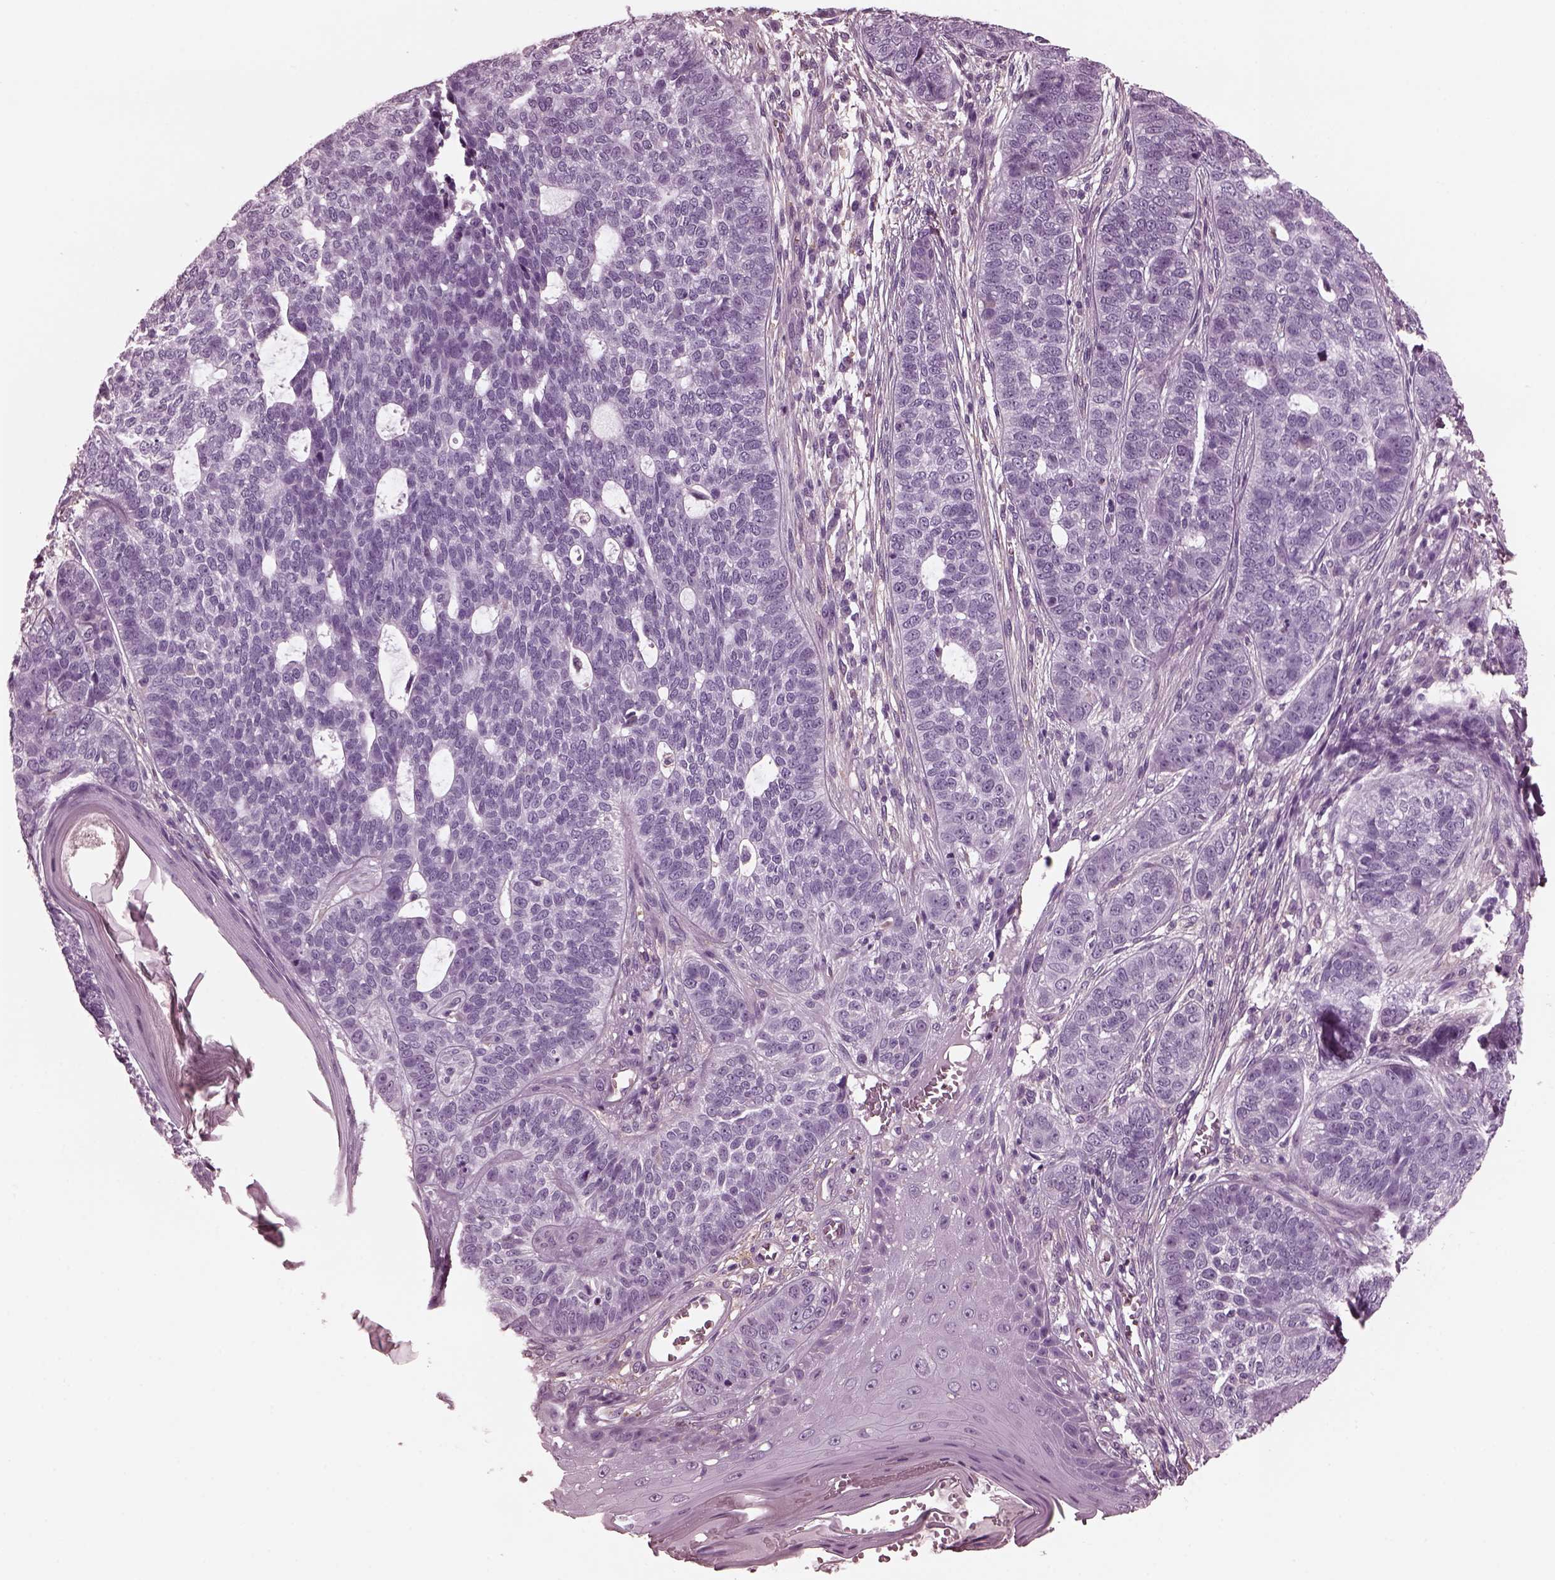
{"staining": {"intensity": "negative", "quantity": "none", "location": "none"}, "tissue": "skin cancer", "cell_type": "Tumor cells", "image_type": "cancer", "snomed": [{"axis": "morphology", "description": "Basal cell carcinoma"}, {"axis": "topography", "description": "Skin"}], "caption": "The image exhibits no significant expression in tumor cells of skin basal cell carcinoma.", "gene": "CGA", "patient": {"sex": "female", "age": 69}}